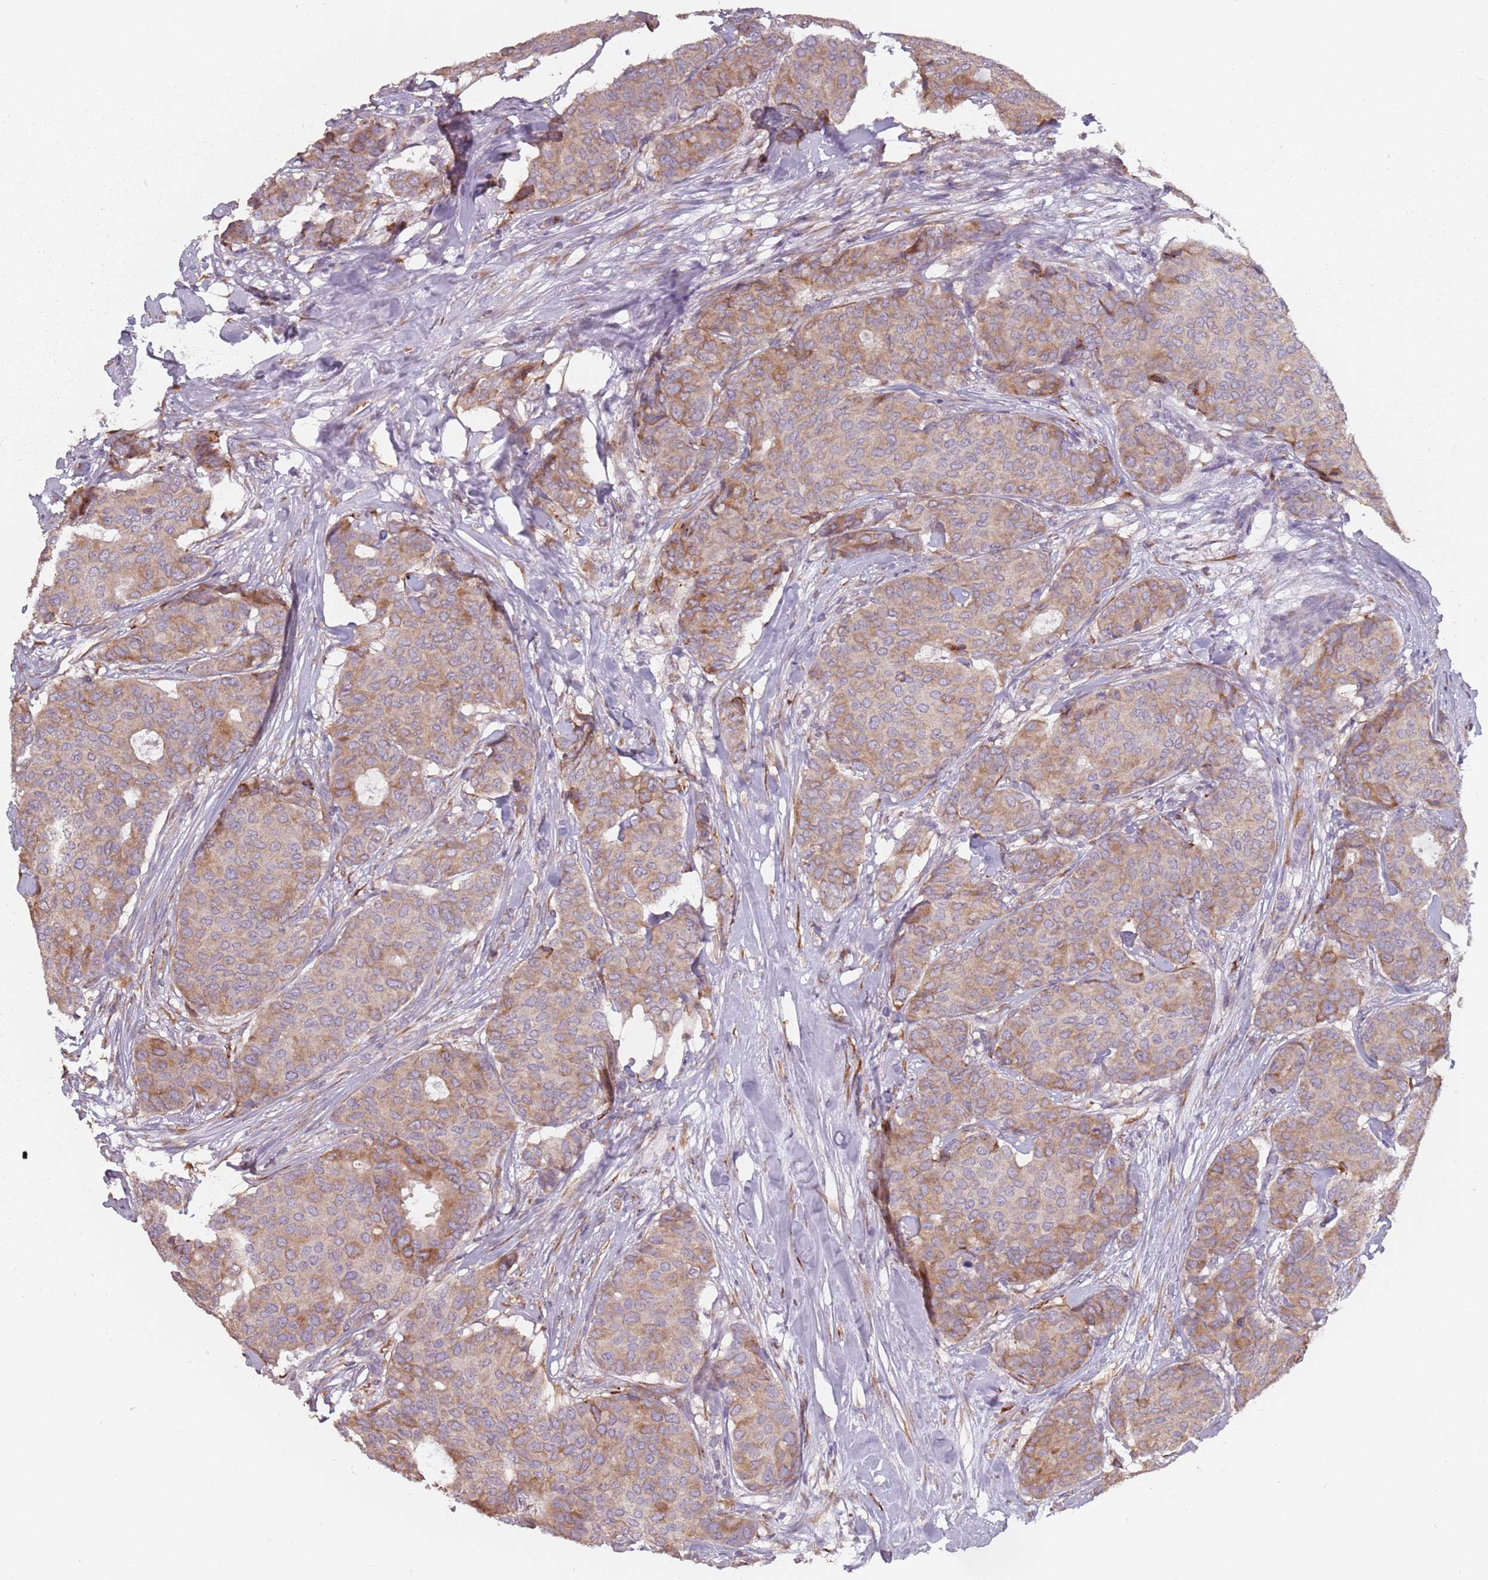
{"staining": {"intensity": "moderate", "quantity": ">75%", "location": "cytoplasmic/membranous"}, "tissue": "breast cancer", "cell_type": "Tumor cells", "image_type": "cancer", "snomed": [{"axis": "morphology", "description": "Duct carcinoma"}, {"axis": "topography", "description": "Breast"}], "caption": "Moderate cytoplasmic/membranous protein expression is identified in approximately >75% of tumor cells in intraductal carcinoma (breast).", "gene": "RPS9", "patient": {"sex": "female", "age": 75}}